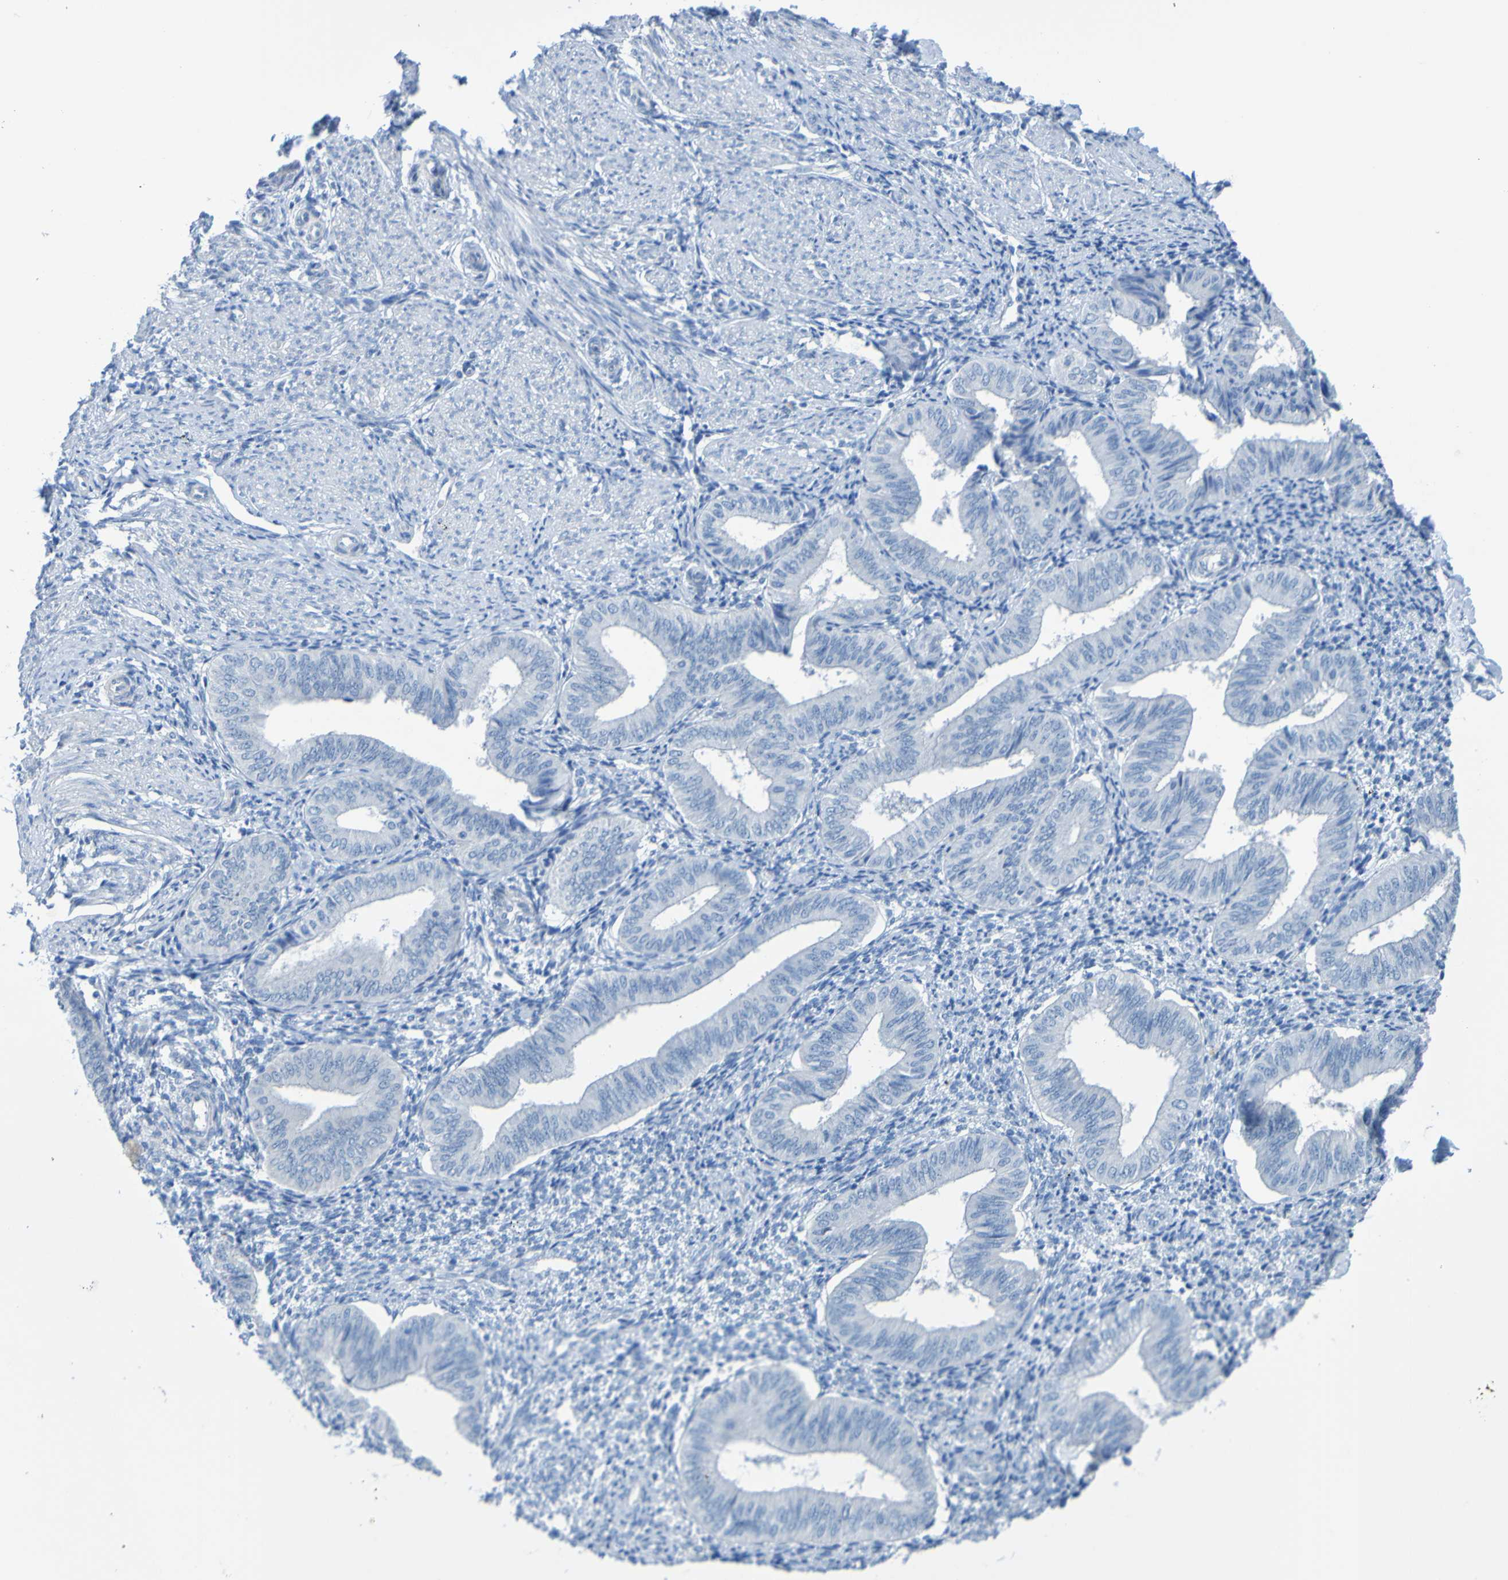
{"staining": {"intensity": "negative", "quantity": "none", "location": "none"}, "tissue": "endometrium", "cell_type": "Cells in endometrial stroma", "image_type": "normal", "snomed": [{"axis": "morphology", "description": "Normal tissue, NOS"}, {"axis": "topography", "description": "Endometrium"}], "caption": "Human endometrium stained for a protein using immunohistochemistry (IHC) displays no expression in cells in endometrial stroma.", "gene": "ACMSD", "patient": {"sex": "female", "age": 50}}